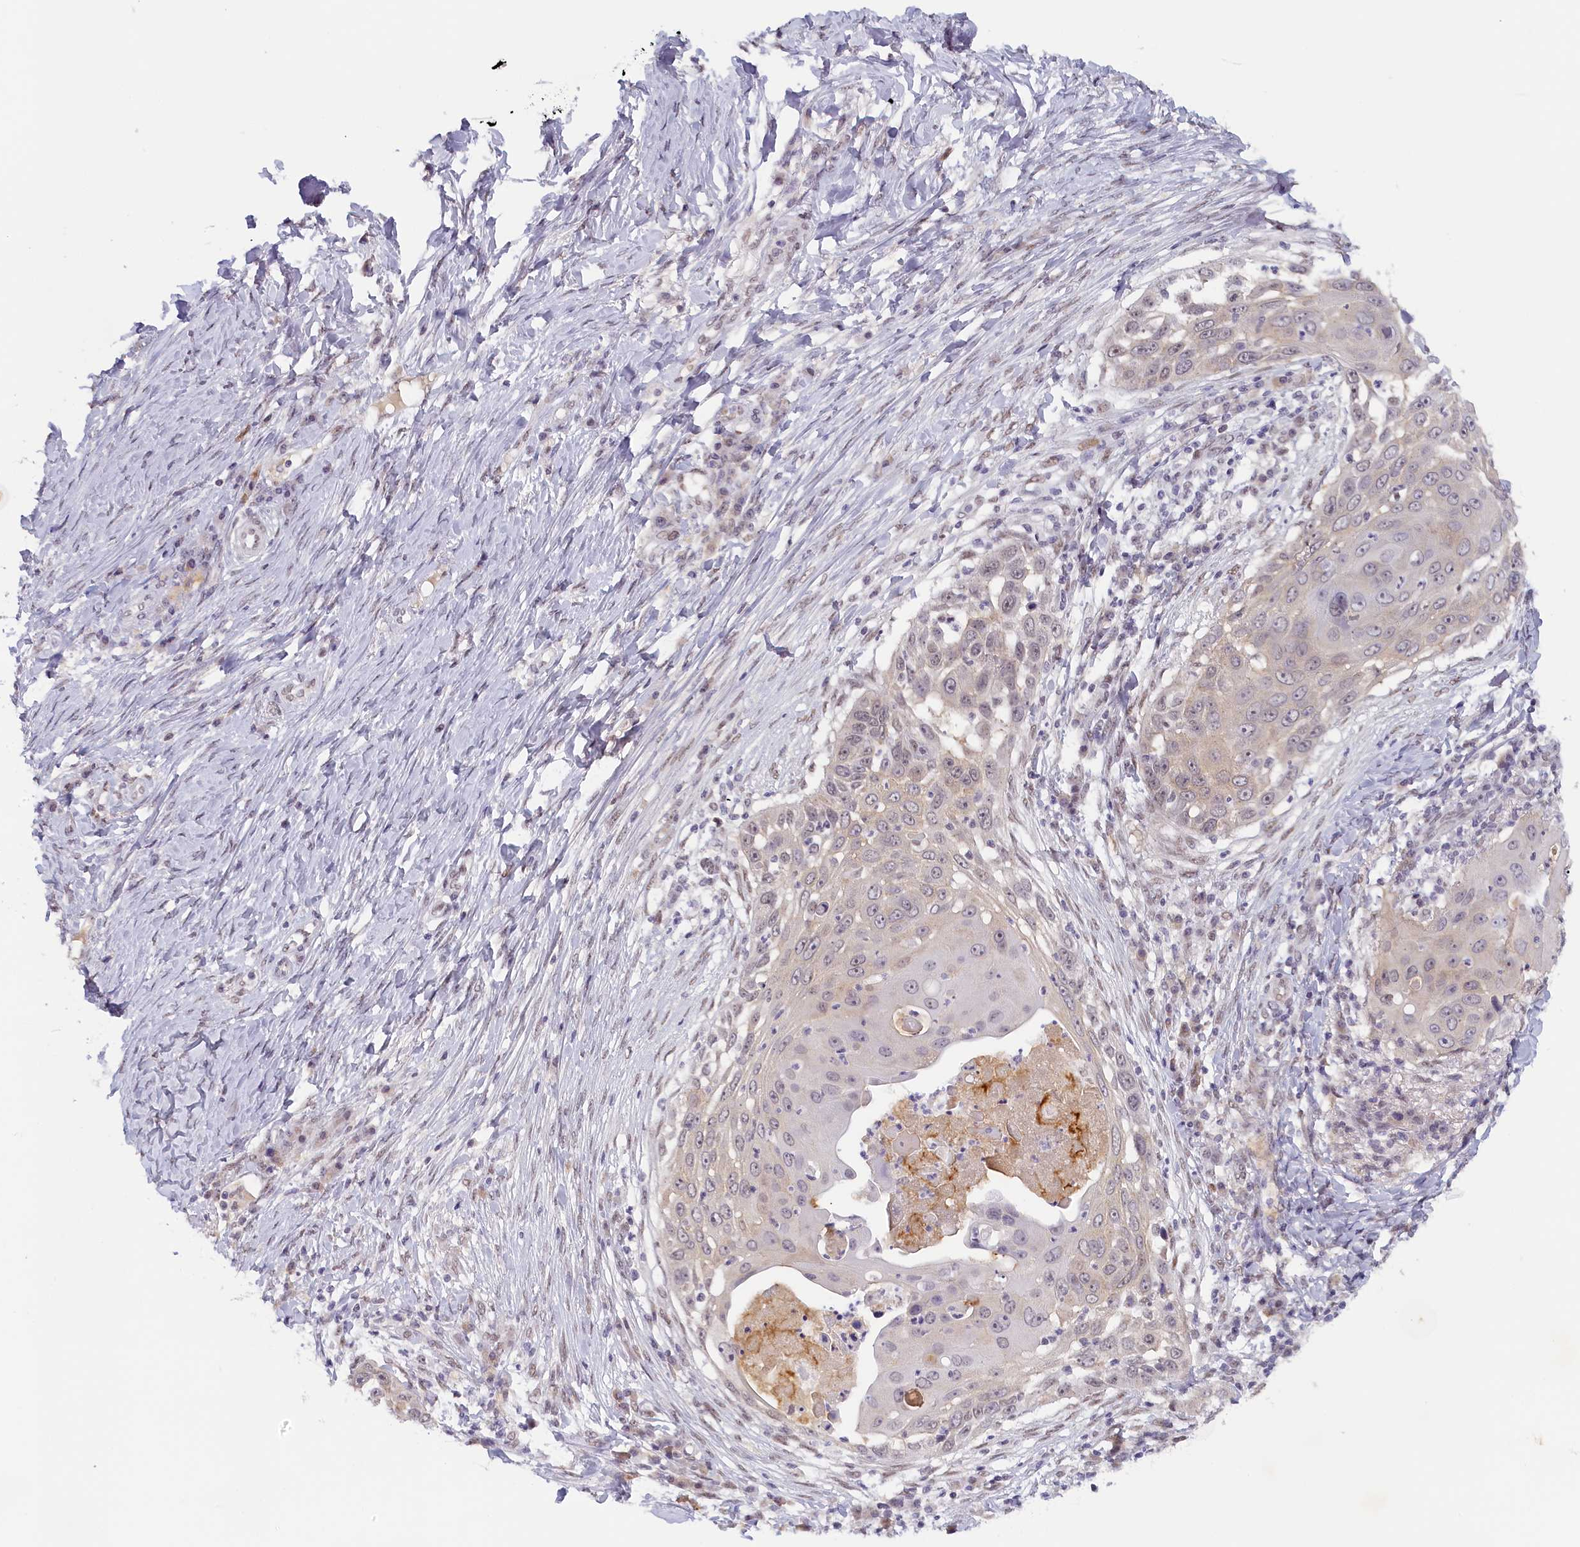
{"staining": {"intensity": "weak", "quantity": "<25%", "location": "cytoplasmic/membranous"}, "tissue": "skin cancer", "cell_type": "Tumor cells", "image_type": "cancer", "snomed": [{"axis": "morphology", "description": "Squamous cell carcinoma, NOS"}, {"axis": "topography", "description": "Skin"}], "caption": "The photomicrograph demonstrates no significant expression in tumor cells of skin cancer. The staining was performed using DAB (3,3'-diaminobenzidine) to visualize the protein expression in brown, while the nuclei were stained in blue with hematoxylin (Magnification: 20x).", "gene": "SEC31B", "patient": {"sex": "female", "age": 44}}